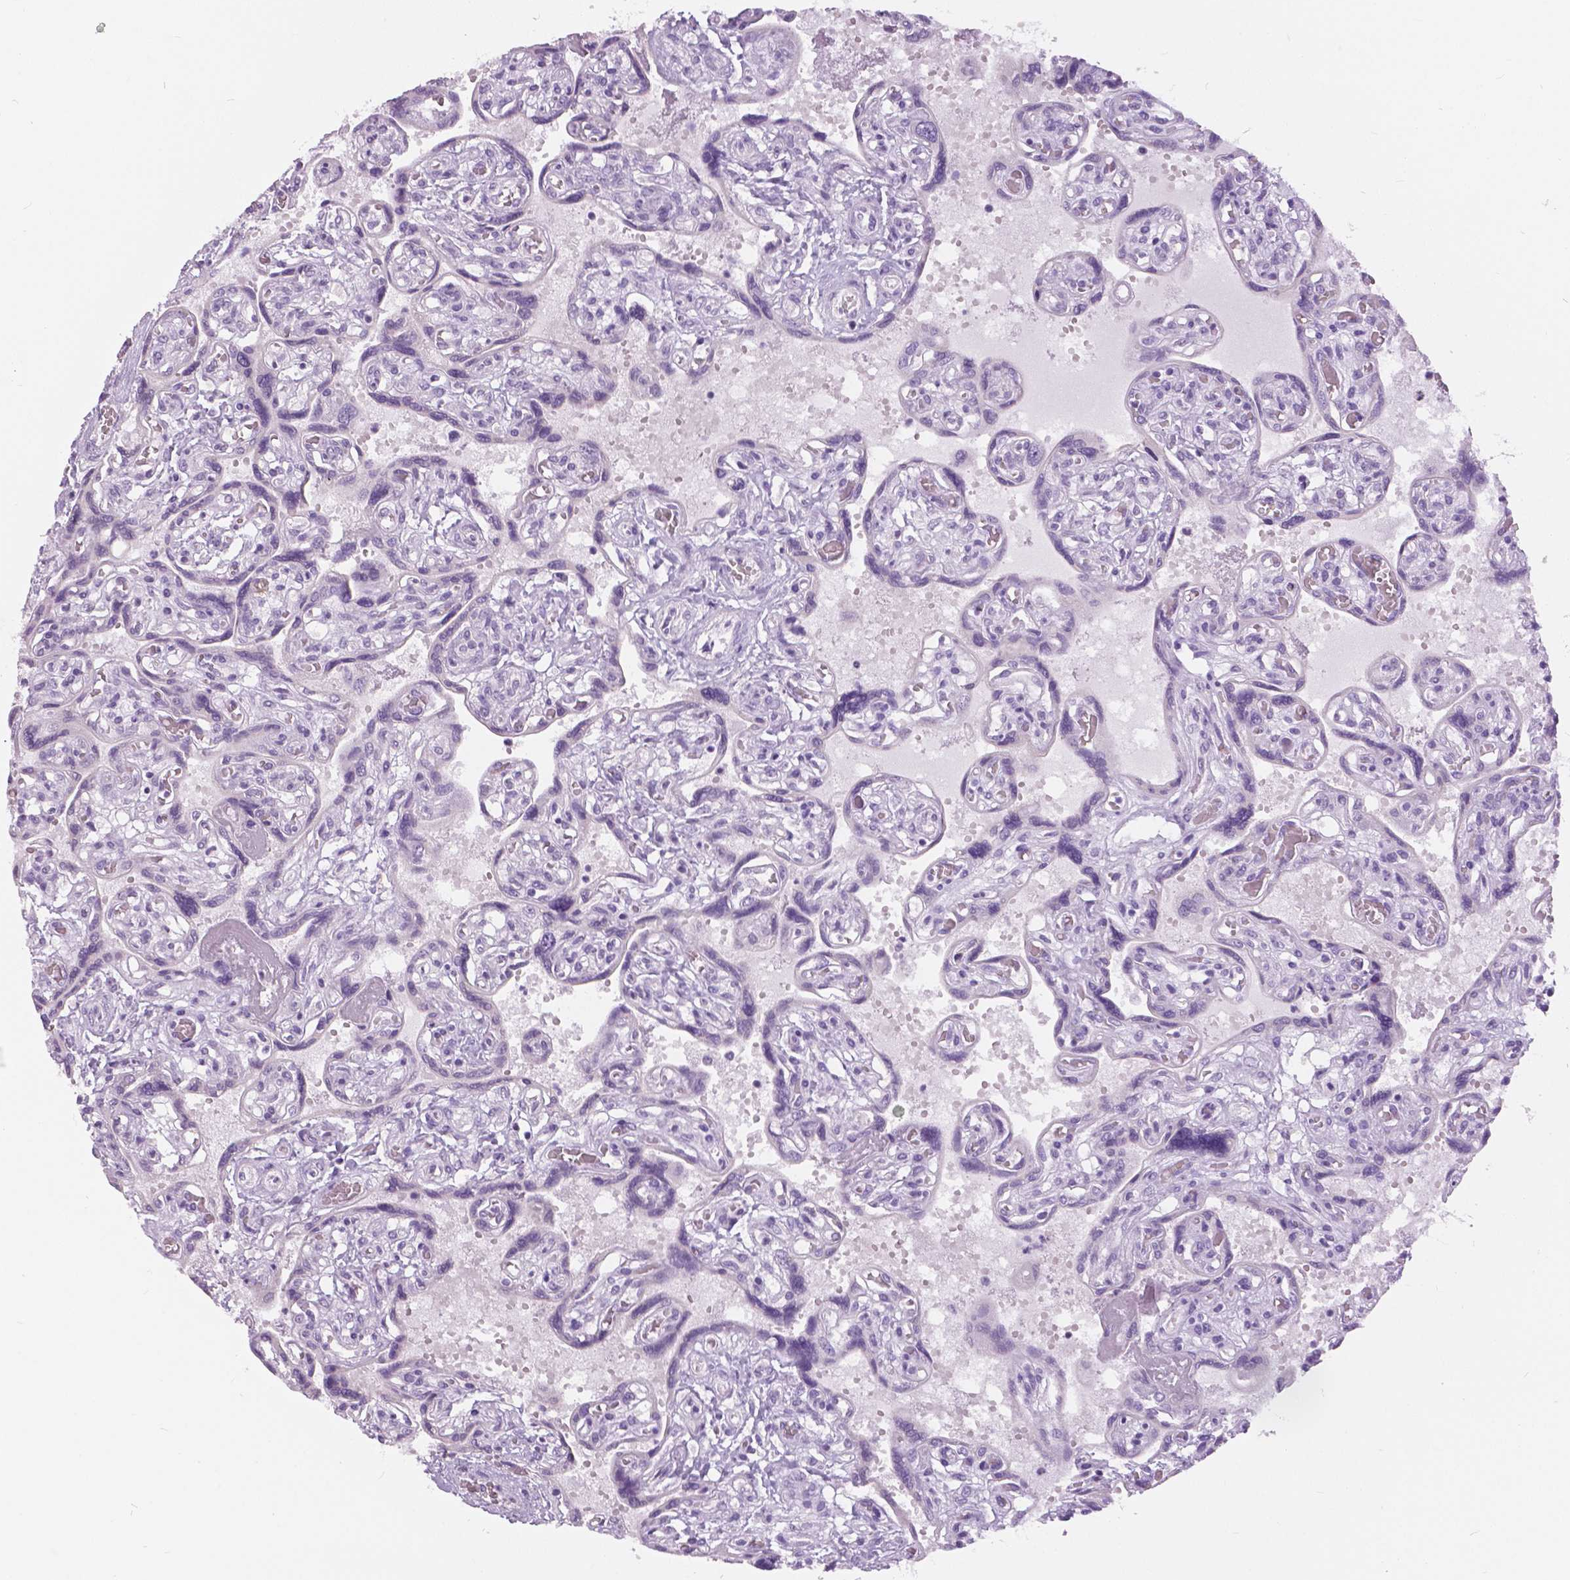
{"staining": {"intensity": "negative", "quantity": "none", "location": "none"}, "tissue": "placenta", "cell_type": "Decidual cells", "image_type": "normal", "snomed": [{"axis": "morphology", "description": "Normal tissue, NOS"}, {"axis": "topography", "description": "Placenta"}], "caption": "Decidual cells are negative for brown protein staining in unremarkable placenta. (IHC, brightfield microscopy, high magnification).", "gene": "MYOM1", "patient": {"sex": "female", "age": 32}}